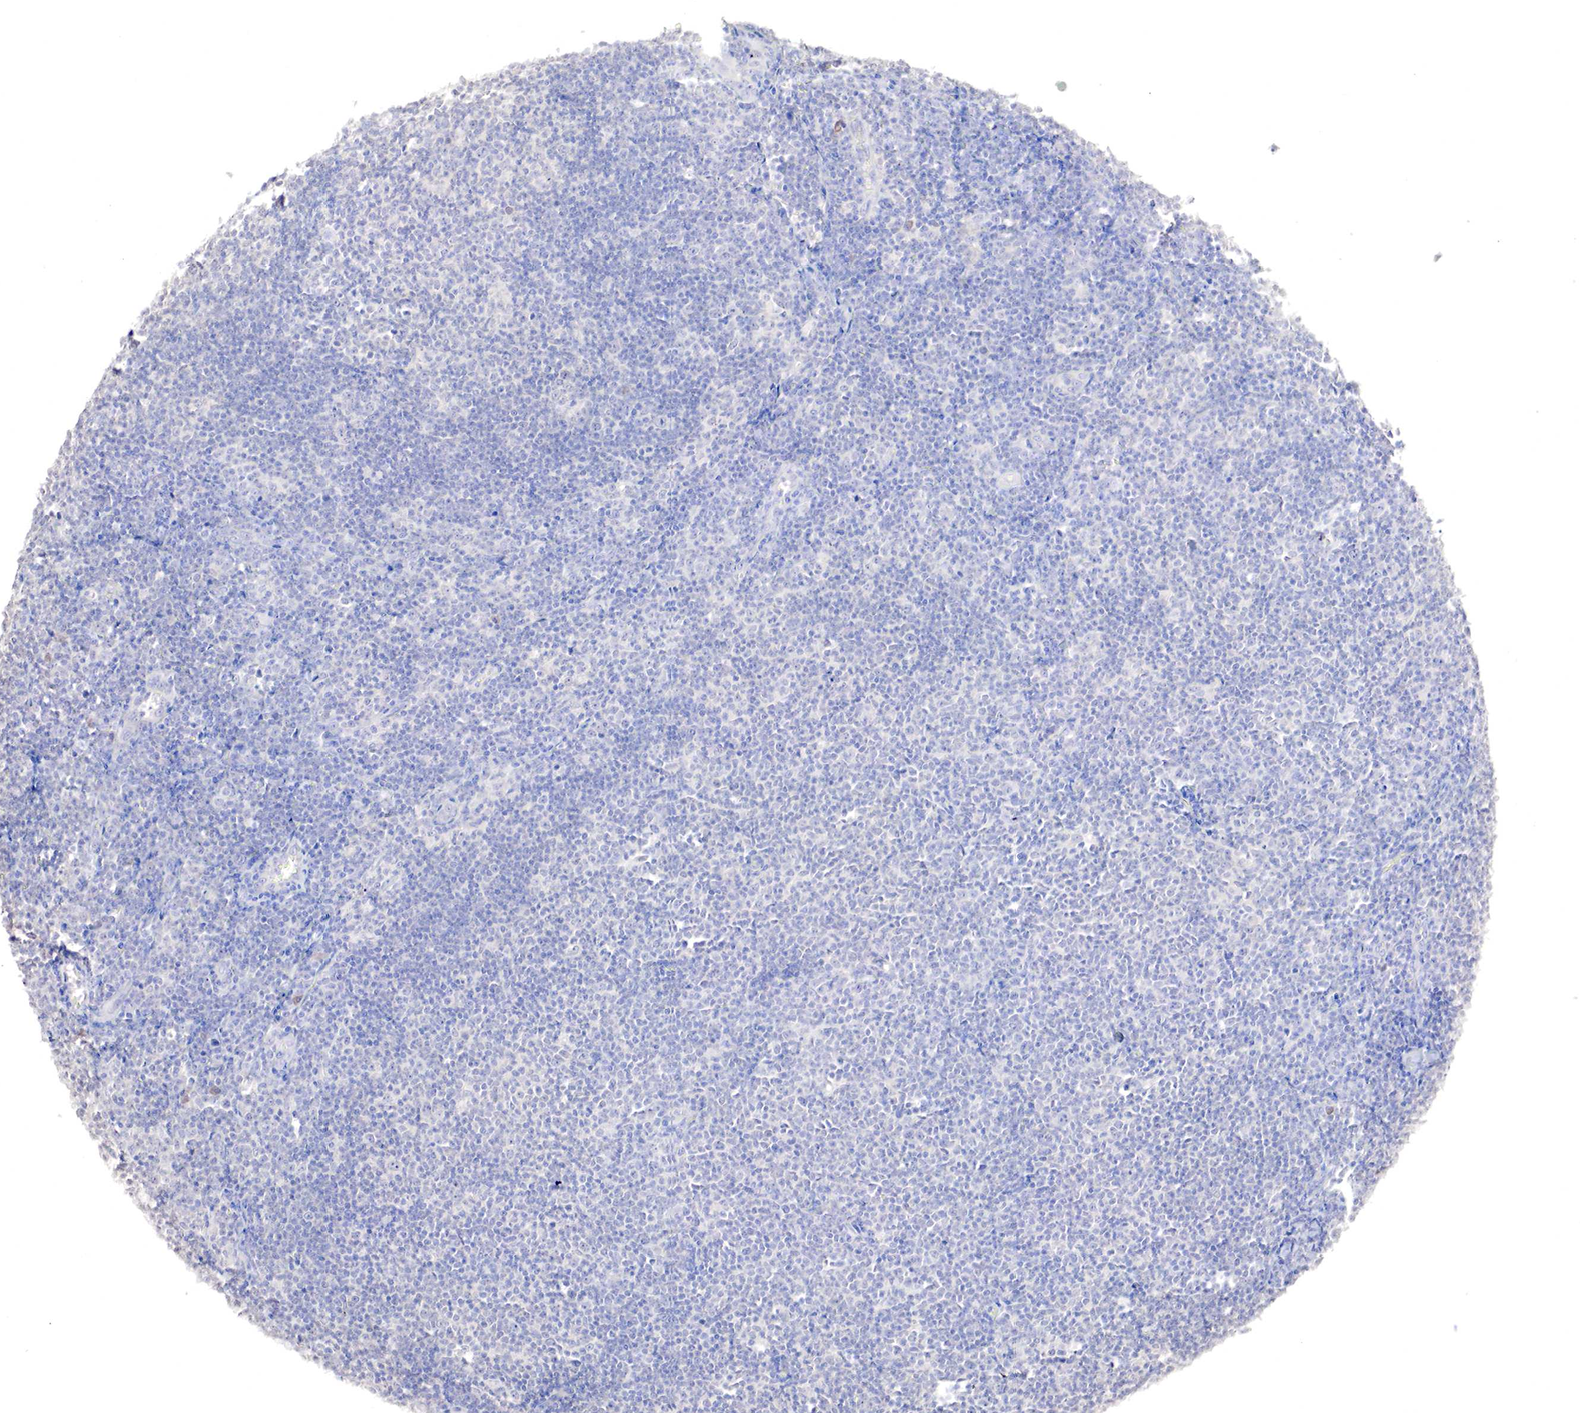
{"staining": {"intensity": "negative", "quantity": "none", "location": "none"}, "tissue": "lymphoma", "cell_type": "Tumor cells", "image_type": "cancer", "snomed": [{"axis": "morphology", "description": "Malignant lymphoma, non-Hodgkin's type, Low grade"}, {"axis": "topography", "description": "Lymph node"}], "caption": "The immunohistochemistry (IHC) photomicrograph has no significant positivity in tumor cells of lymphoma tissue.", "gene": "GATA1", "patient": {"sex": "male", "age": 49}}